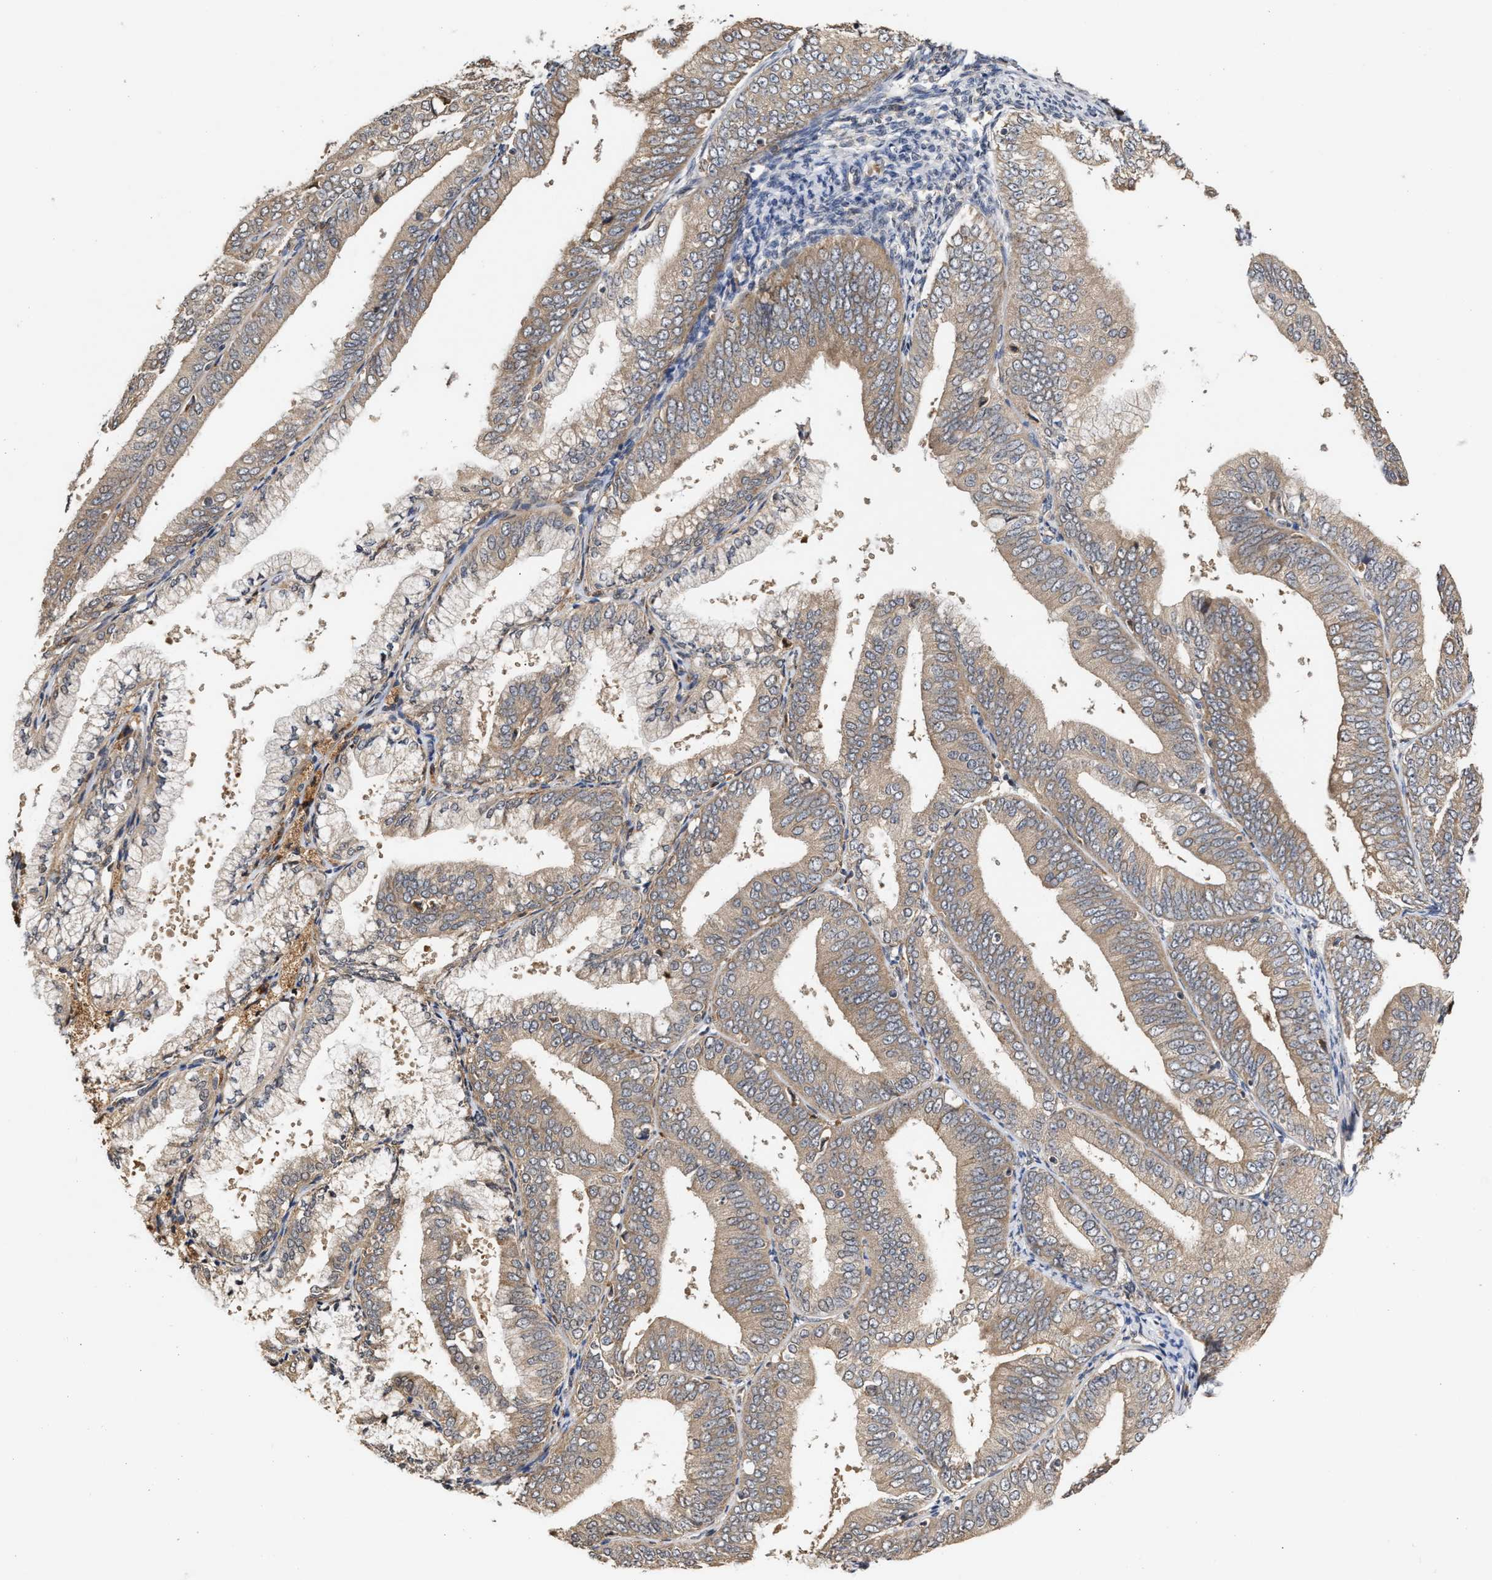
{"staining": {"intensity": "weak", "quantity": ">75%", "location": "cytoplasmic/membranous"}, "tissue": "endometrial cancer", "cell_type": "Tumor cells", "image_type": "cancer", "snomed": [{"axis": "morphology", "description": "Adenocarcinoma, NOS"}, {"axis": "topography", "description": "Endometrium"}], "caption": "Immunohistochemical staining of endometrial cancer displays low levels of weak cytoplasmic/membranous positivity in about >75% of tumor cells.", "gene": "SAR1A", "patient": {"sex": "female", "age": 63}}